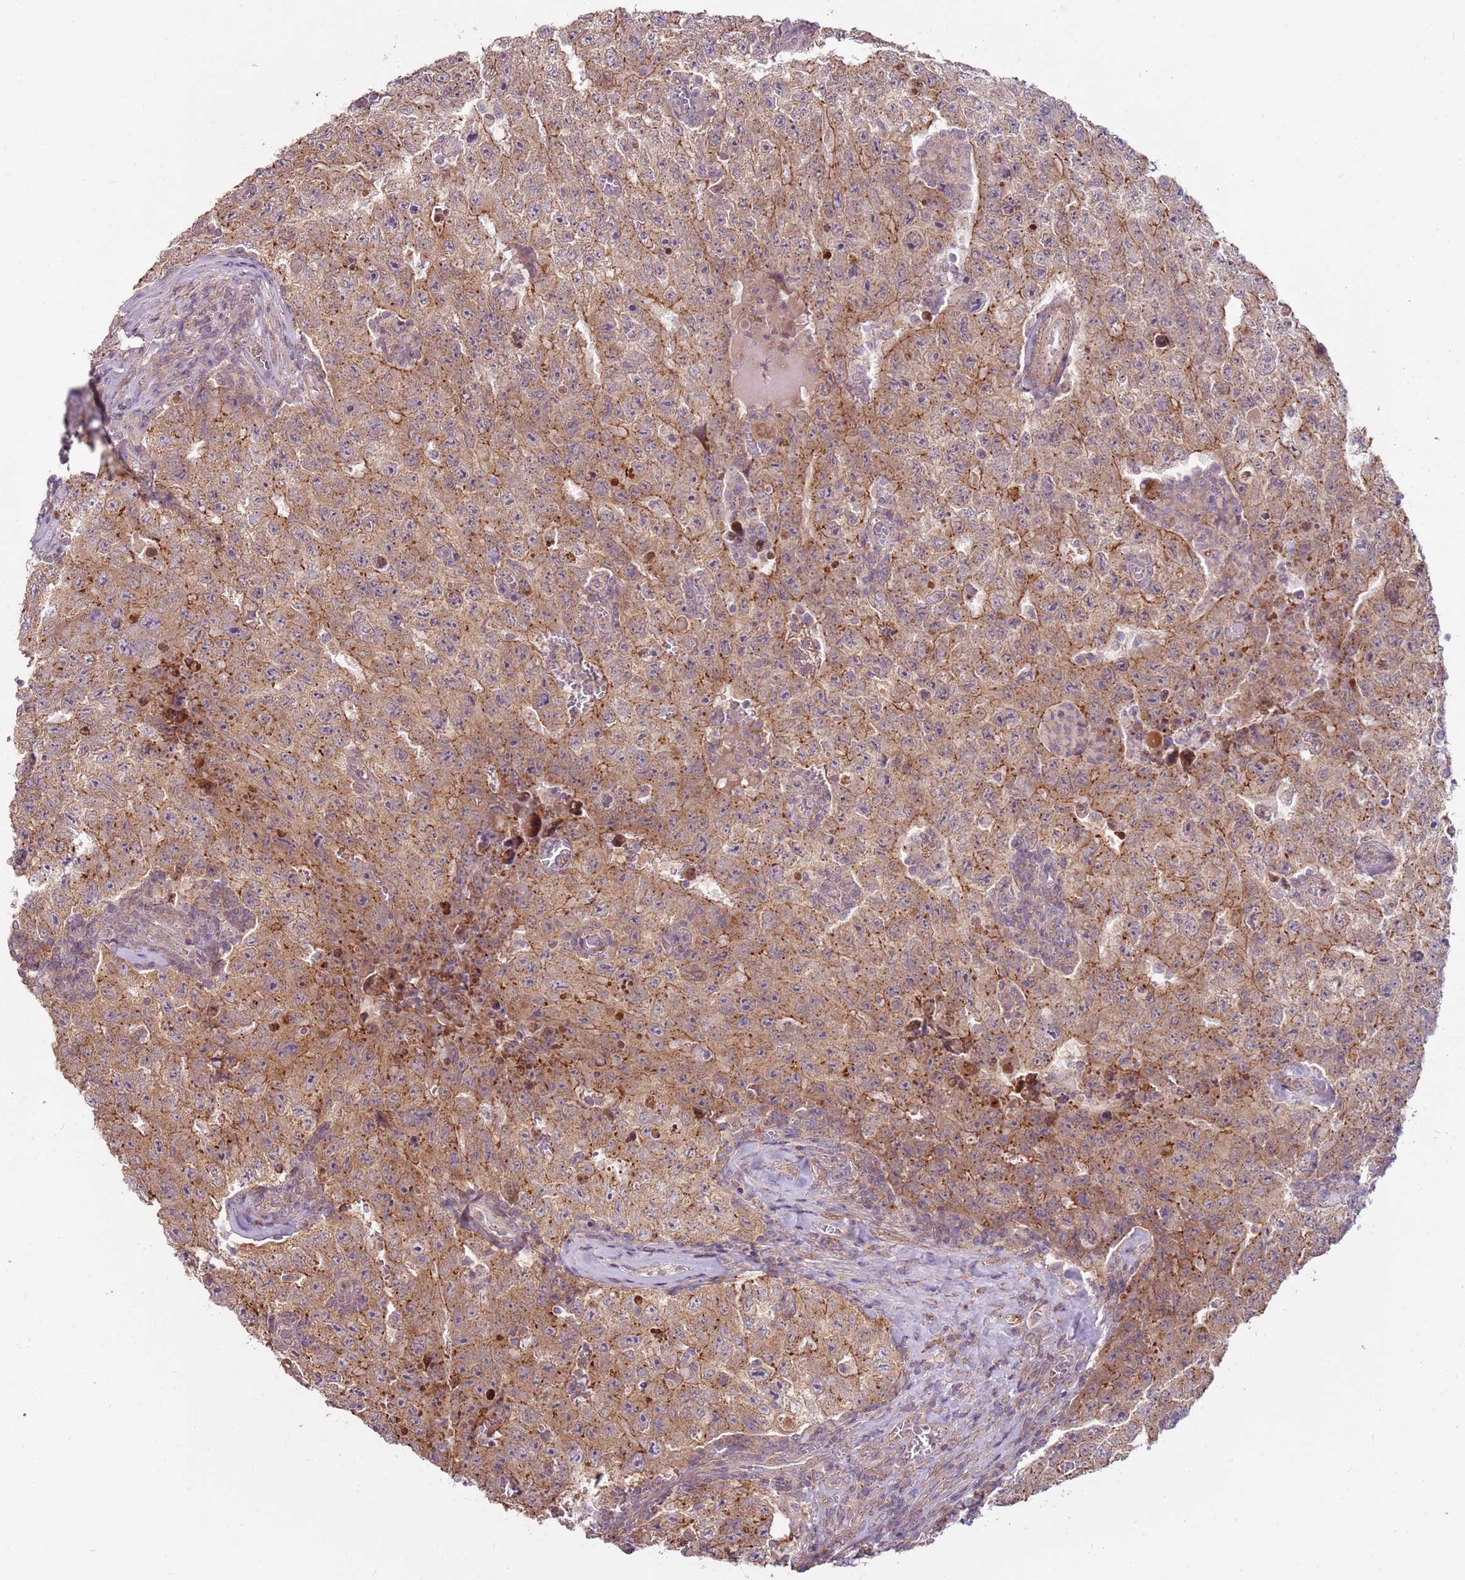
{"staining": {"intensity": "moderate", "quantity": ">75%", "location": "cytoplasmic/membranous"}, "tissue": "testis cancer", "cell_type": "Tumor cells", "image_type": "cancer", "snomed": [{"axis": "morphology", "description": "Carcinoma, Embryonal, NOS"}, {"axis": "topography", "description": "Testis"}], "caption": "This is an image of immunohistochemistry staining of testis embryonal carcinoma, which shows moderate expression in the cytoplasmic/membranous of tumor cells.", "gene": "SPATA31D1", "patient": {"sex": "male", "age": 17}}